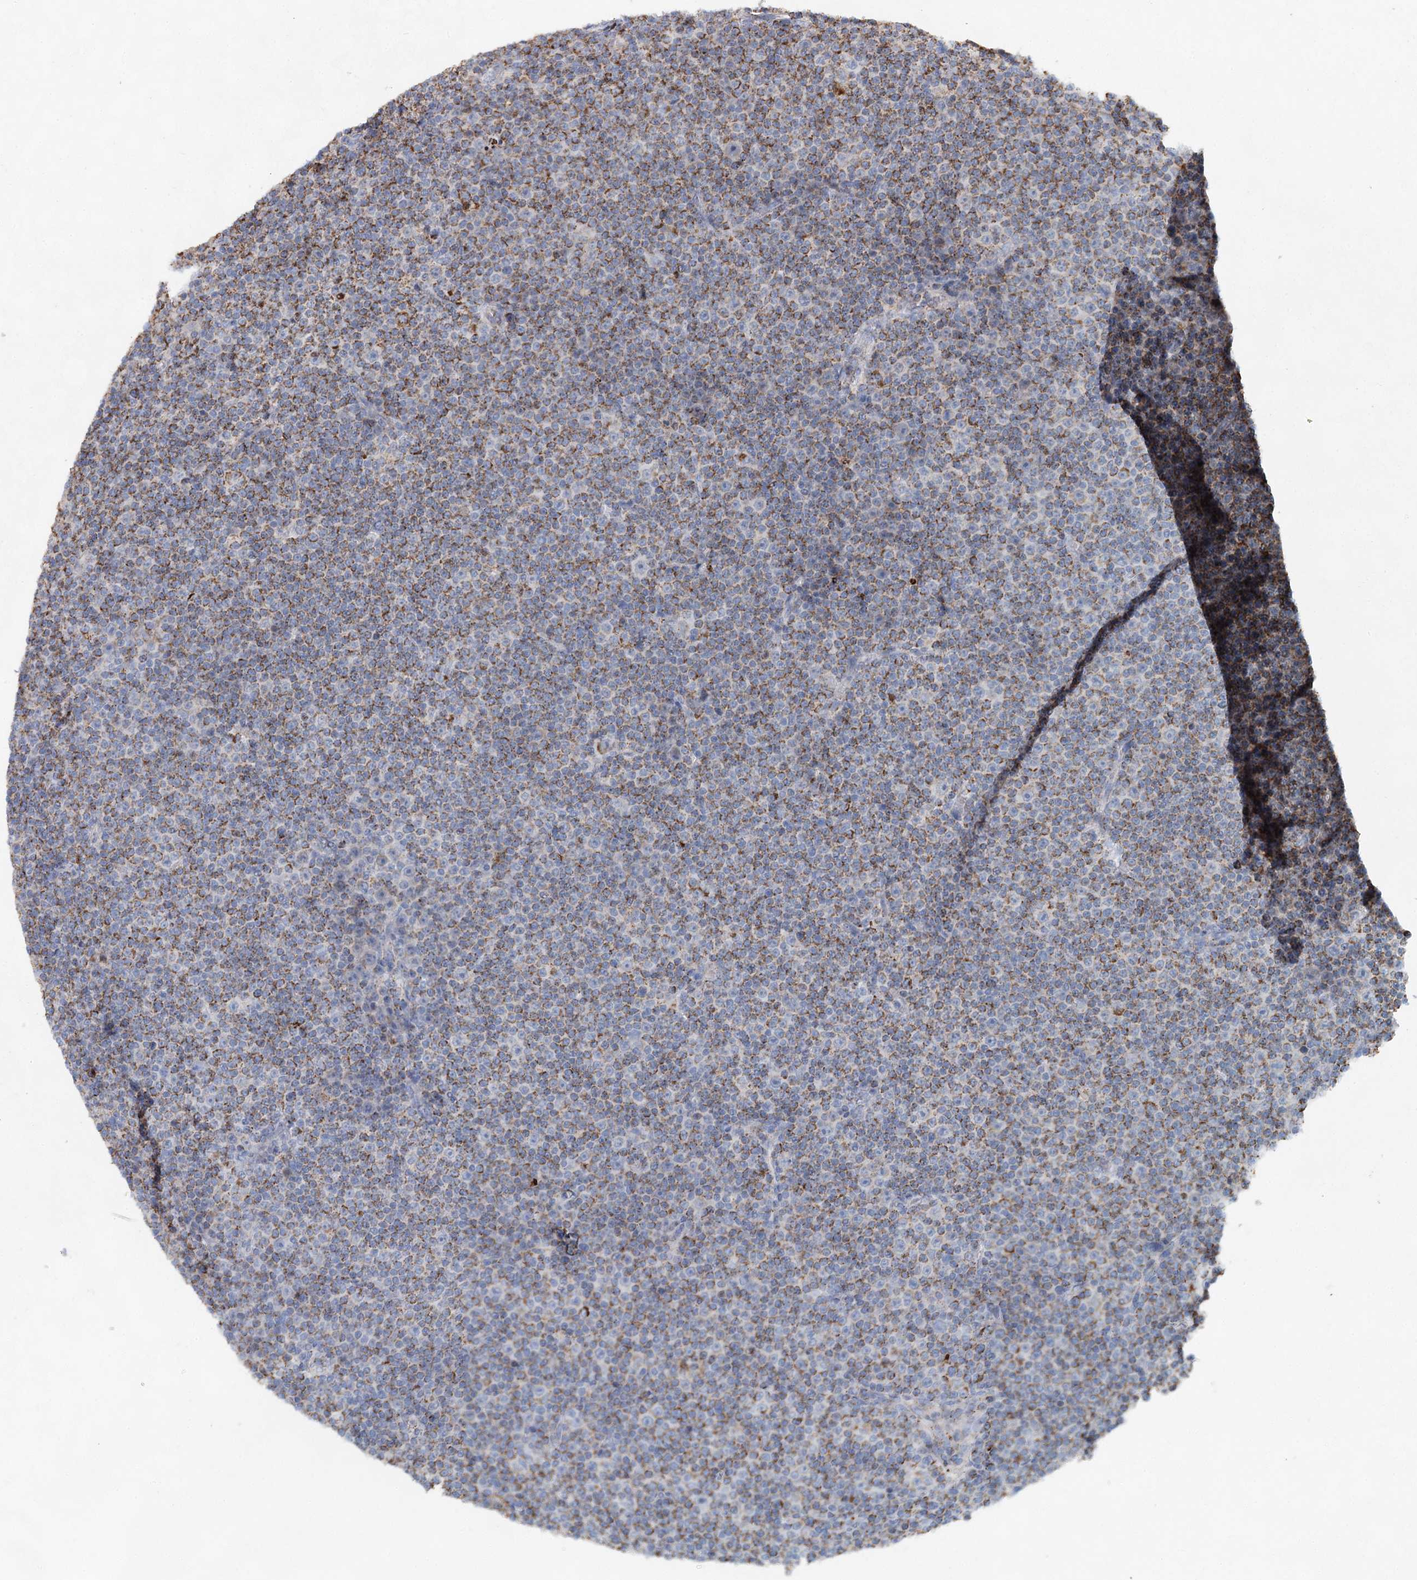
{"staining": {"intensity": "moderate", "quantity": ">75%", "location": "cytoplasmic/membranous"}, "tissue": "lymphoma", "cell_type": "Tumor cells", "image_type": "cancer", "snomed": [{"axis": "morphology", "description": "Malignant lymphoma, non-Hodgkin's type, Low grade"}, {"axis": "topography", "description": "Lymph node"}], "caption": "Lymphoma stained for a protein displays moderate cytoplasmic/membranous positivity in tumor cells.", "gene": "XPO6", "patient": {"sex": "female", "age": 67}}